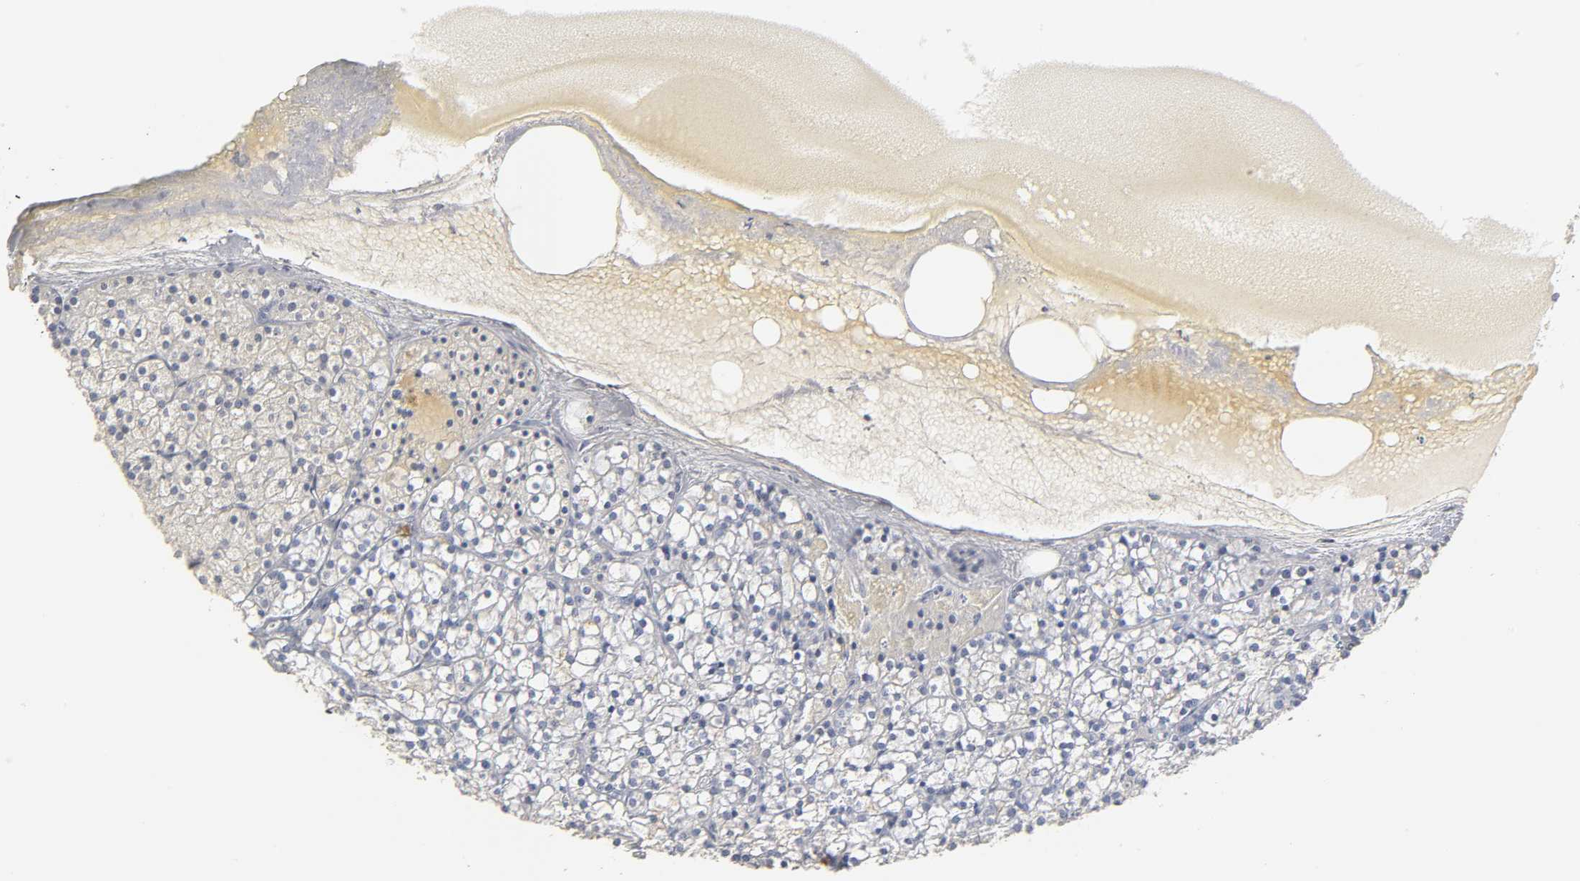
{"staining": {"intensity": "negative", "quantity": "none", "location": "none"}, "tissue": "parathyroid gland", "cell_type": "Glandular cells", "image_type": "normal", "snomed": [{"axis": "morphology", "description": "Normal tissue, NOS"}, {"axis": "topography", "description": "Parathyroid gland"}], "caption": "Immunohistochemical staining of benign parathyroid gland displays no significant positivity in glandular cells. (Stains: DAB IHC with hematoxylin counter stain, Microscopy: brightfield microscopy at high magnification).", "gene": "OVOL1", "patient": {"sex": "female", "age": 63}}